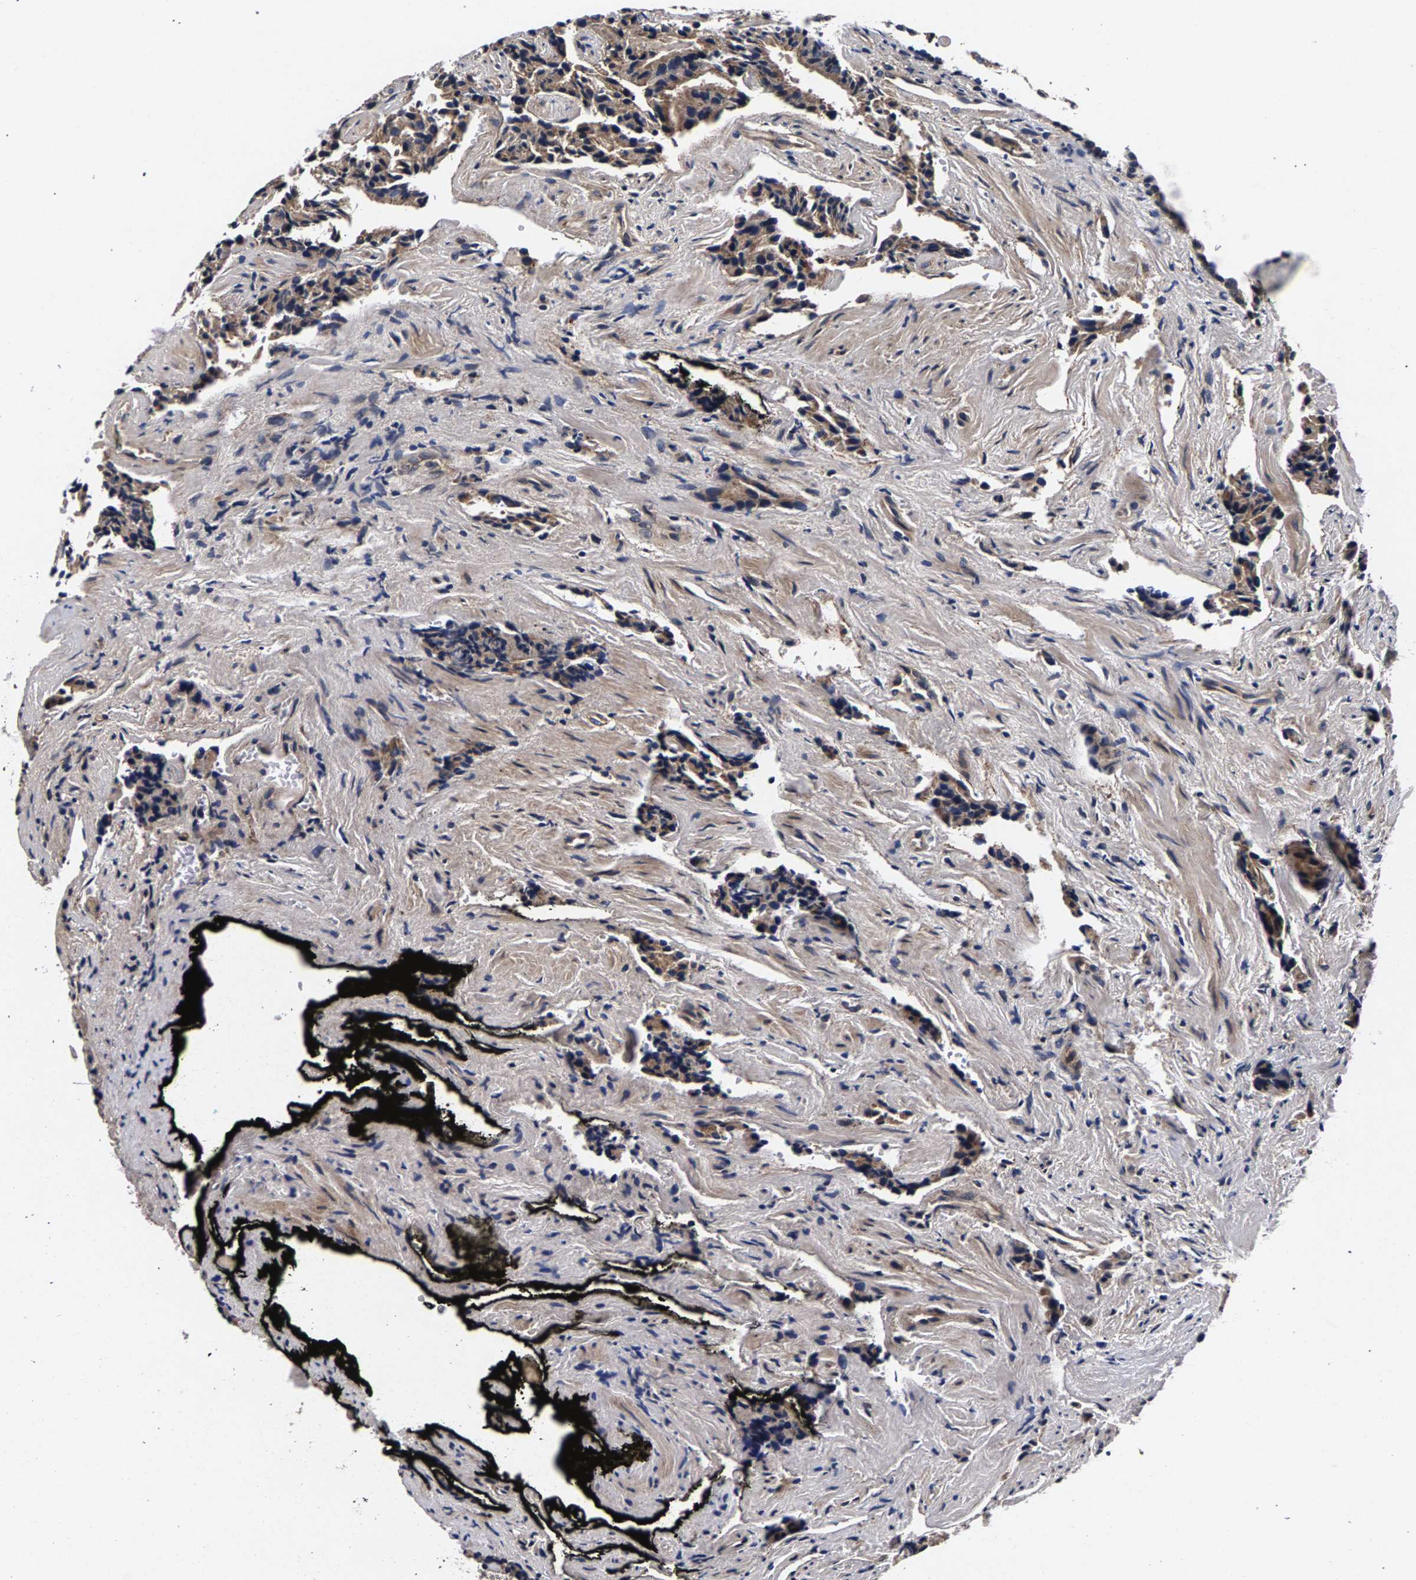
{"staining": {"intensity": "moderate", "quantity": ">75%", "location": "cytoplasmic/membranous"}, "tissue": "prostate cancer", "cell_type": "Tumor cells", "image_type": "cancer", "snomed": [{"axis": "morphology", "description": "Adenocarcinoma, High grade"}, {"axis": "topography", "description": "Prostate"}], "caption": "About >75% of tumor cells in human prostate cancer (adenocarcinoma (high-grade)) display moderate cytoplasmic/membranous protein staining as visualized by brown immunohistochemical staining.", "gene": "MARCHF7", "patient": {"sex": "male", "age": 58}}